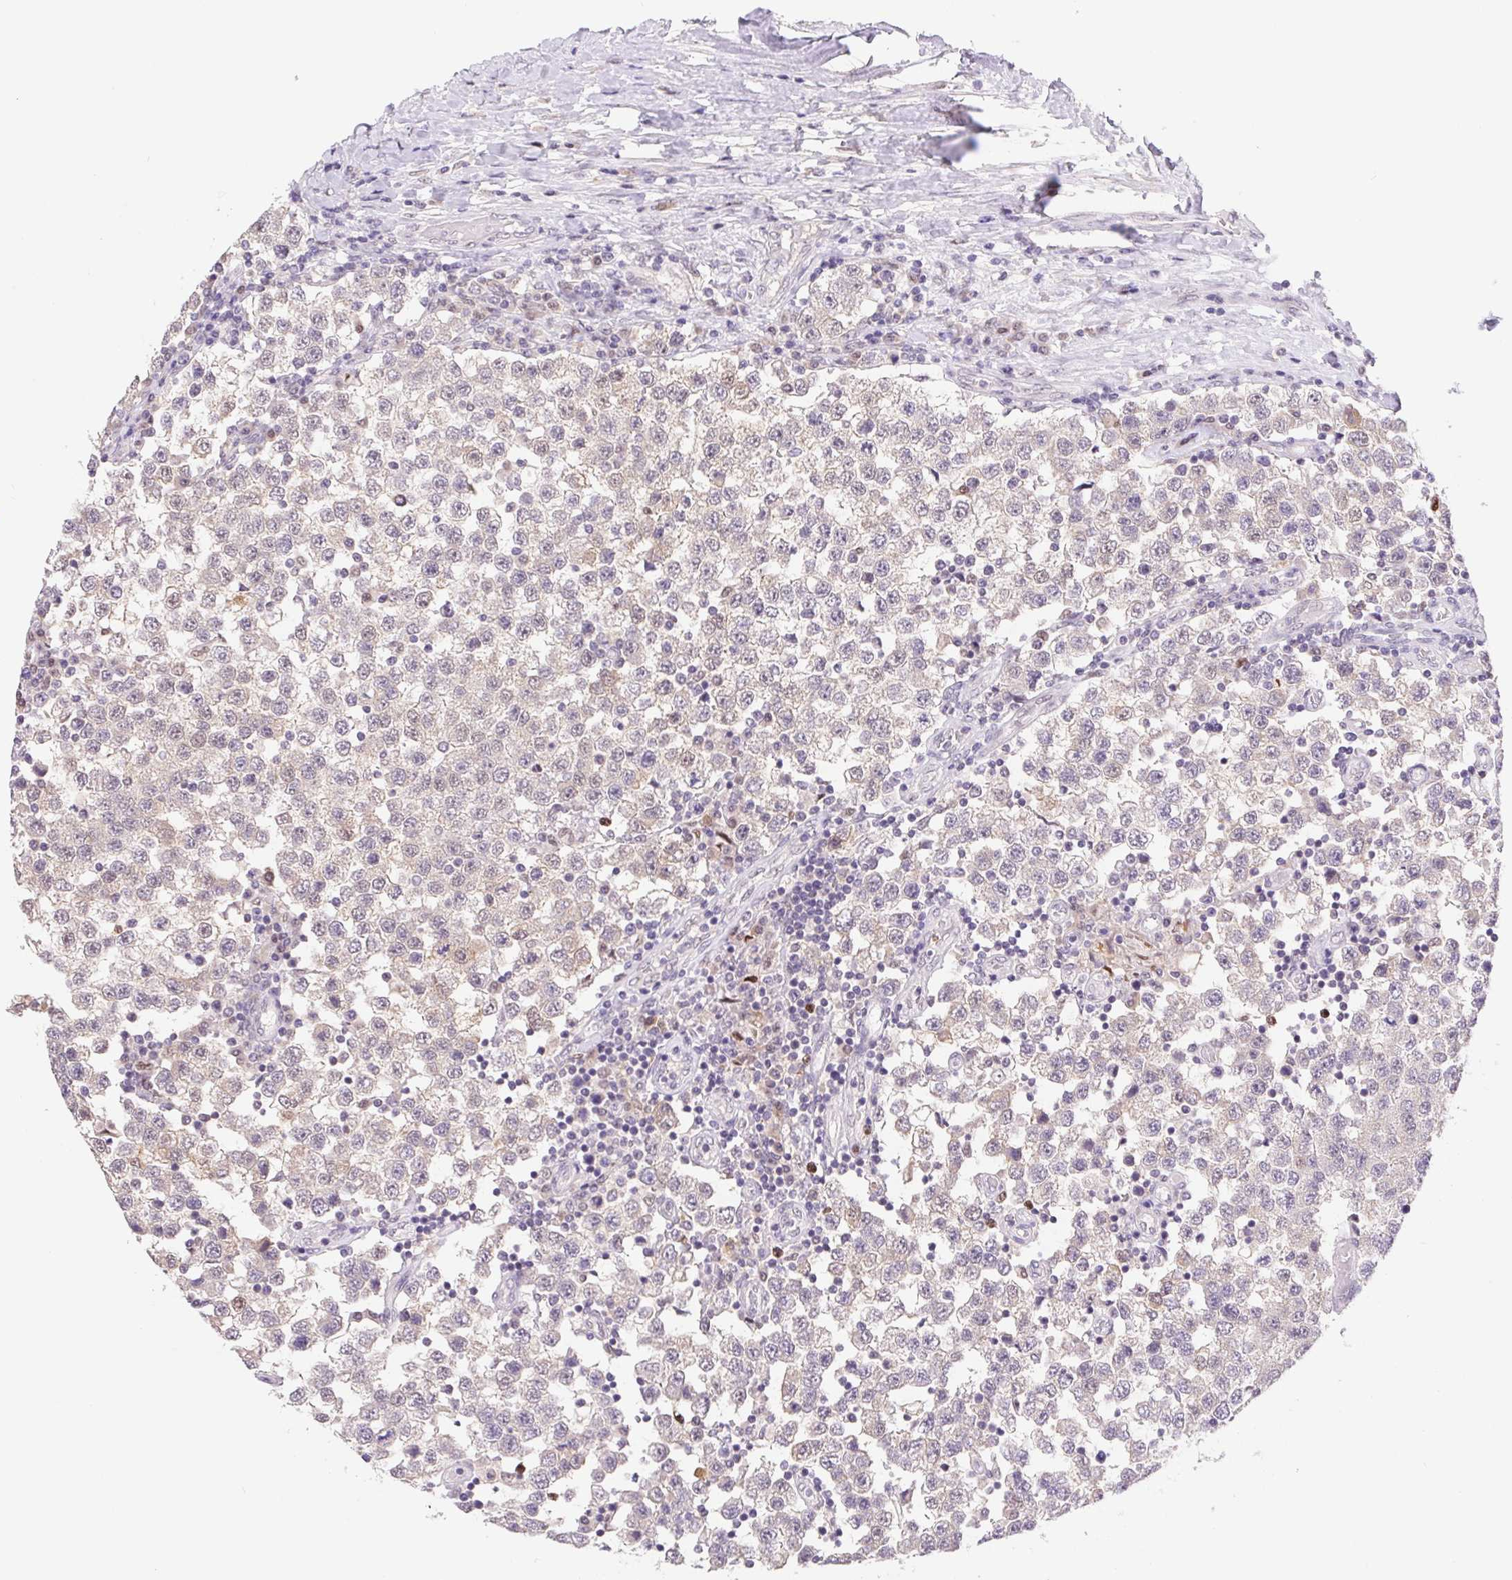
{"staining": {"intensity": "negative", "quantity": "none", "location": "none"}, "tissue": "testis cancer", "cell_type": "Tumor cells", "image_type": "cancer", "snomed": [{"axis": "morphology", "description": "Seminoma, NOS"}, {"axis": "topography", "description": "Testis"}], "caption": "Tumor cells are negative for brown protein staining in testis cancer. (DAB immunohistochemistry, high magnification).", "gene": "L3MBTL4", "patient": {"sex": "male", "age": 34}}